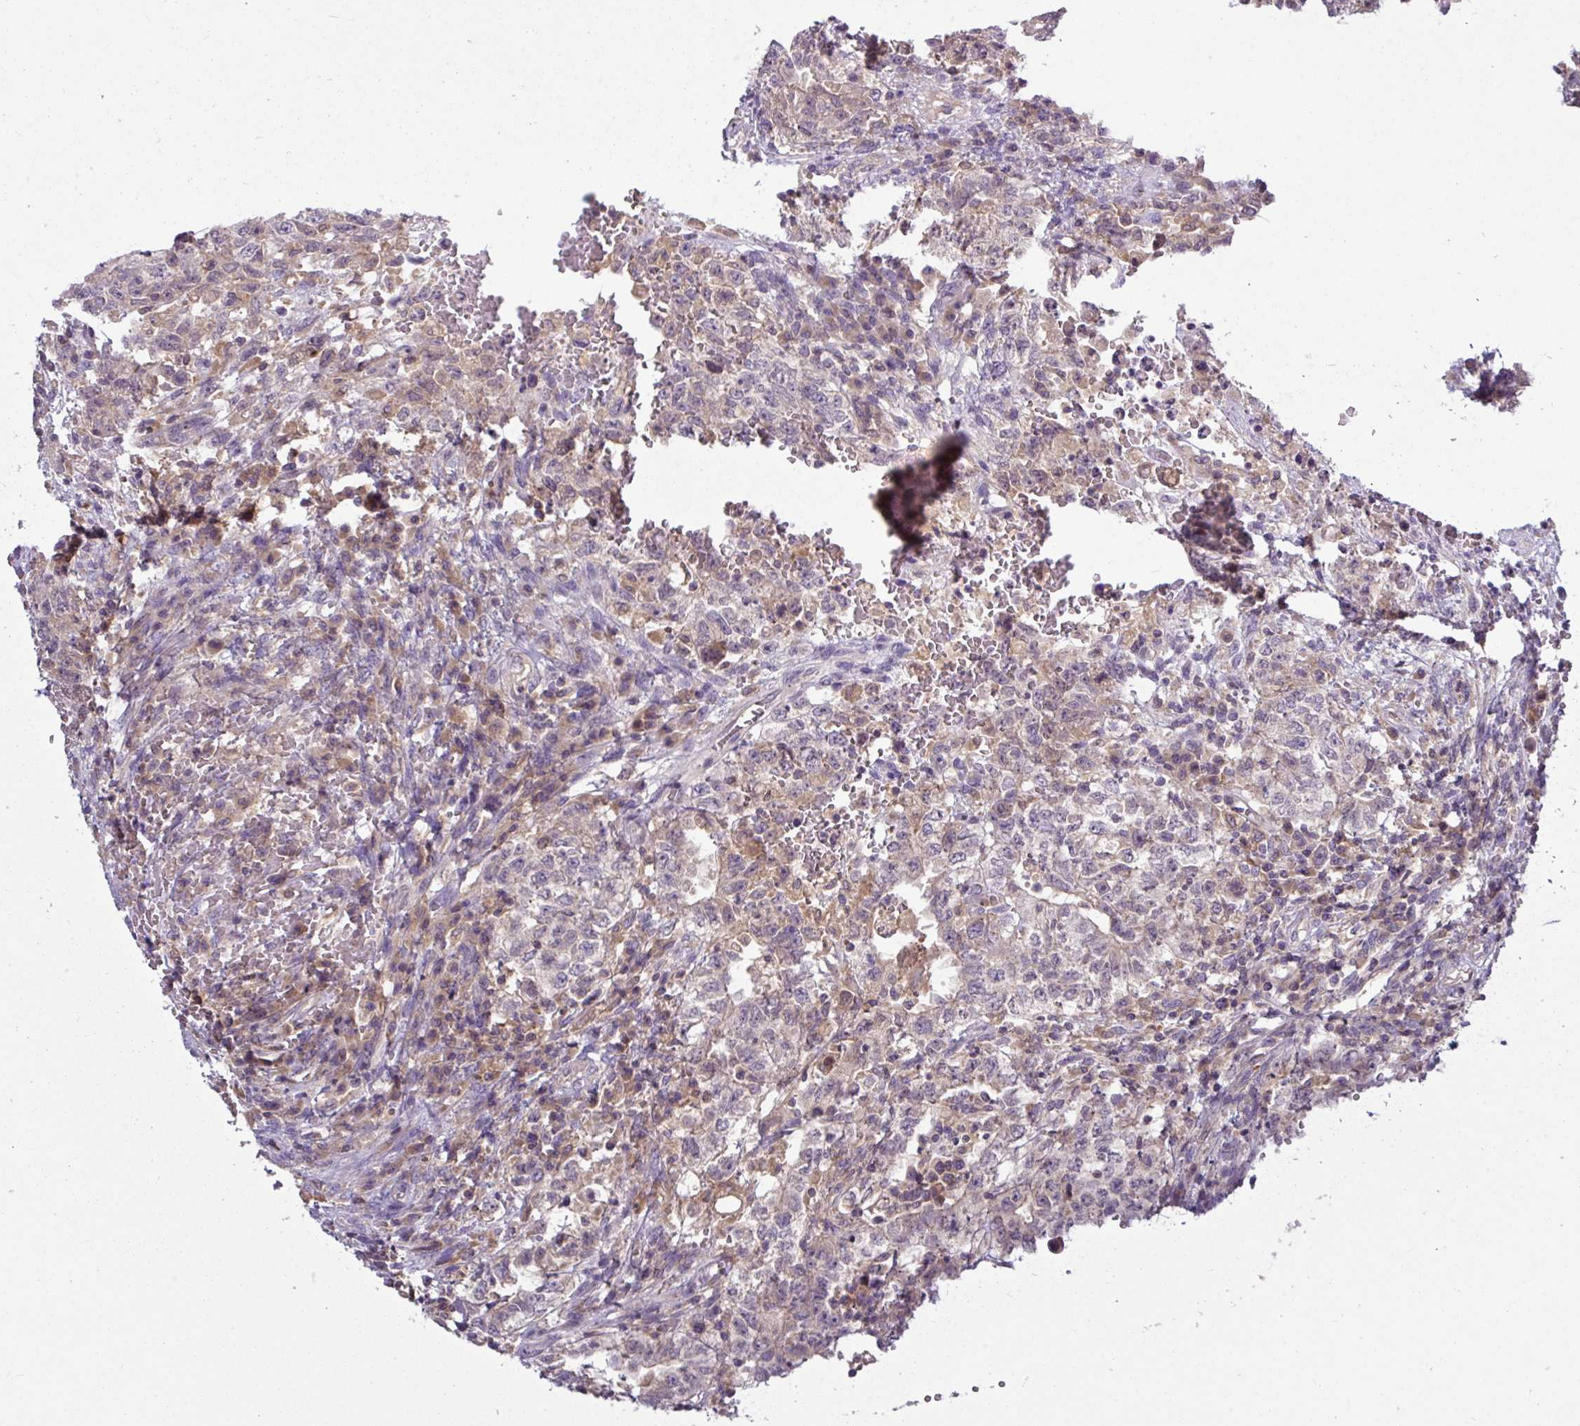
{"staining": {"intensity": "weak", "quantity": "<25%", "location": "cytoplasmic/membranous"}, "tissue": "testis cancer", "cell_type": "Tumor cells", "image_type": "cancer", "snomed": [{"axis": "morphology", "description": "Carcinoma, Embryonal, NOS"}, {"axis": "topography", "description": "Testis"}], "caption": "The immunohistochemistry (IHC) image has no significant staining in tumor cells of testis embryonal carcinoma tissue.", "gene": "TMEM62", "patient": {"sex": "male", "age": 26}}